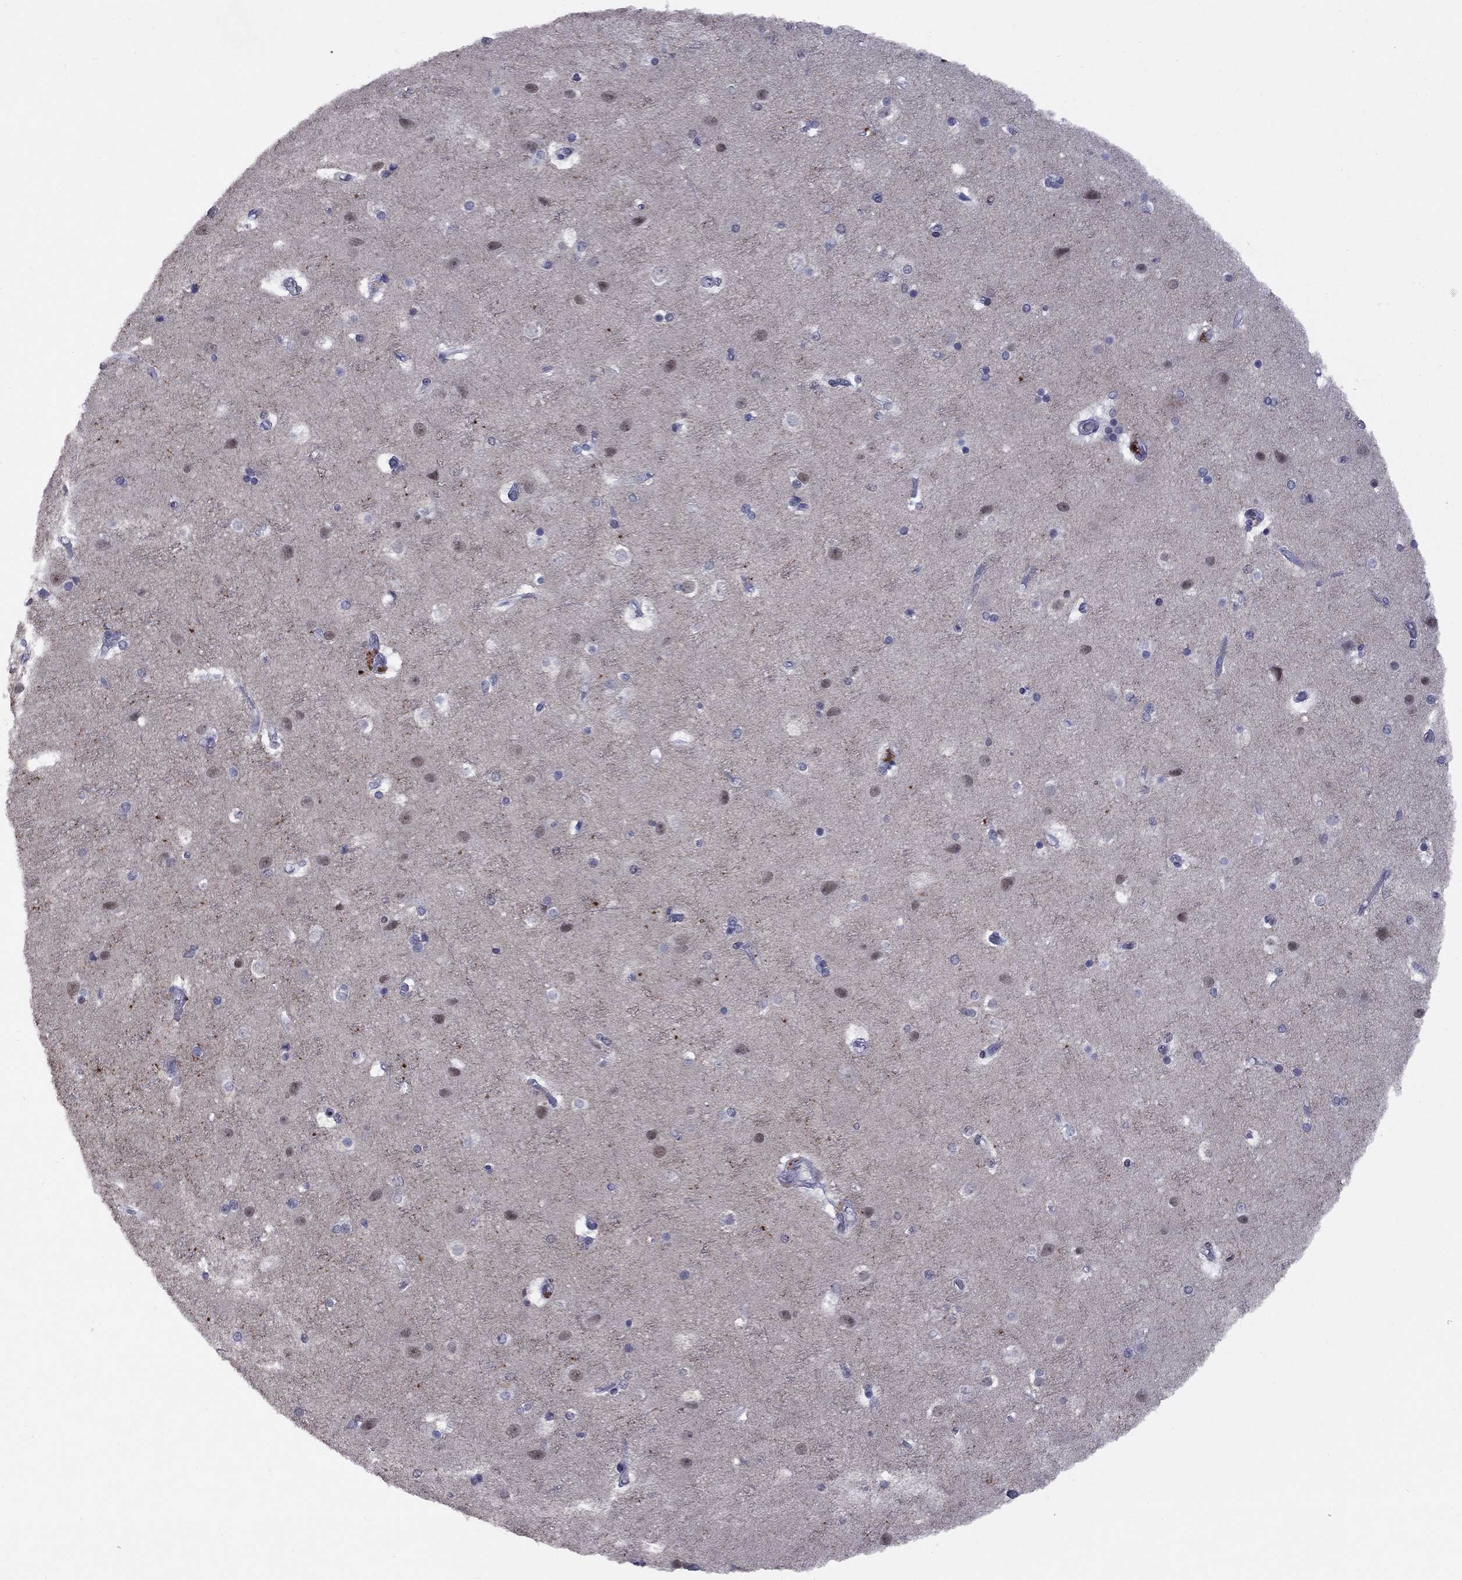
{"staining": {"intensity": "negative", "quantity": "none", "location": "none"}, "tissue": "cerebral cortex", "cell_type": "Endothelial cells", "image_type": "normal", "snomed": [{"axis": "morphology", "description": "Normal tissue, NOS"}, {"axis": "topography", "description": "Cerebral cortex"}], "caption": "Photomicrograph shows no protein staining in endothelial cells of normal cerebral cortex. (DAB (3,3'-diaminobenzidine) IHC, high magnification).", "gene": "TAF9", "patient": {"sex": "female", "age": 52}}